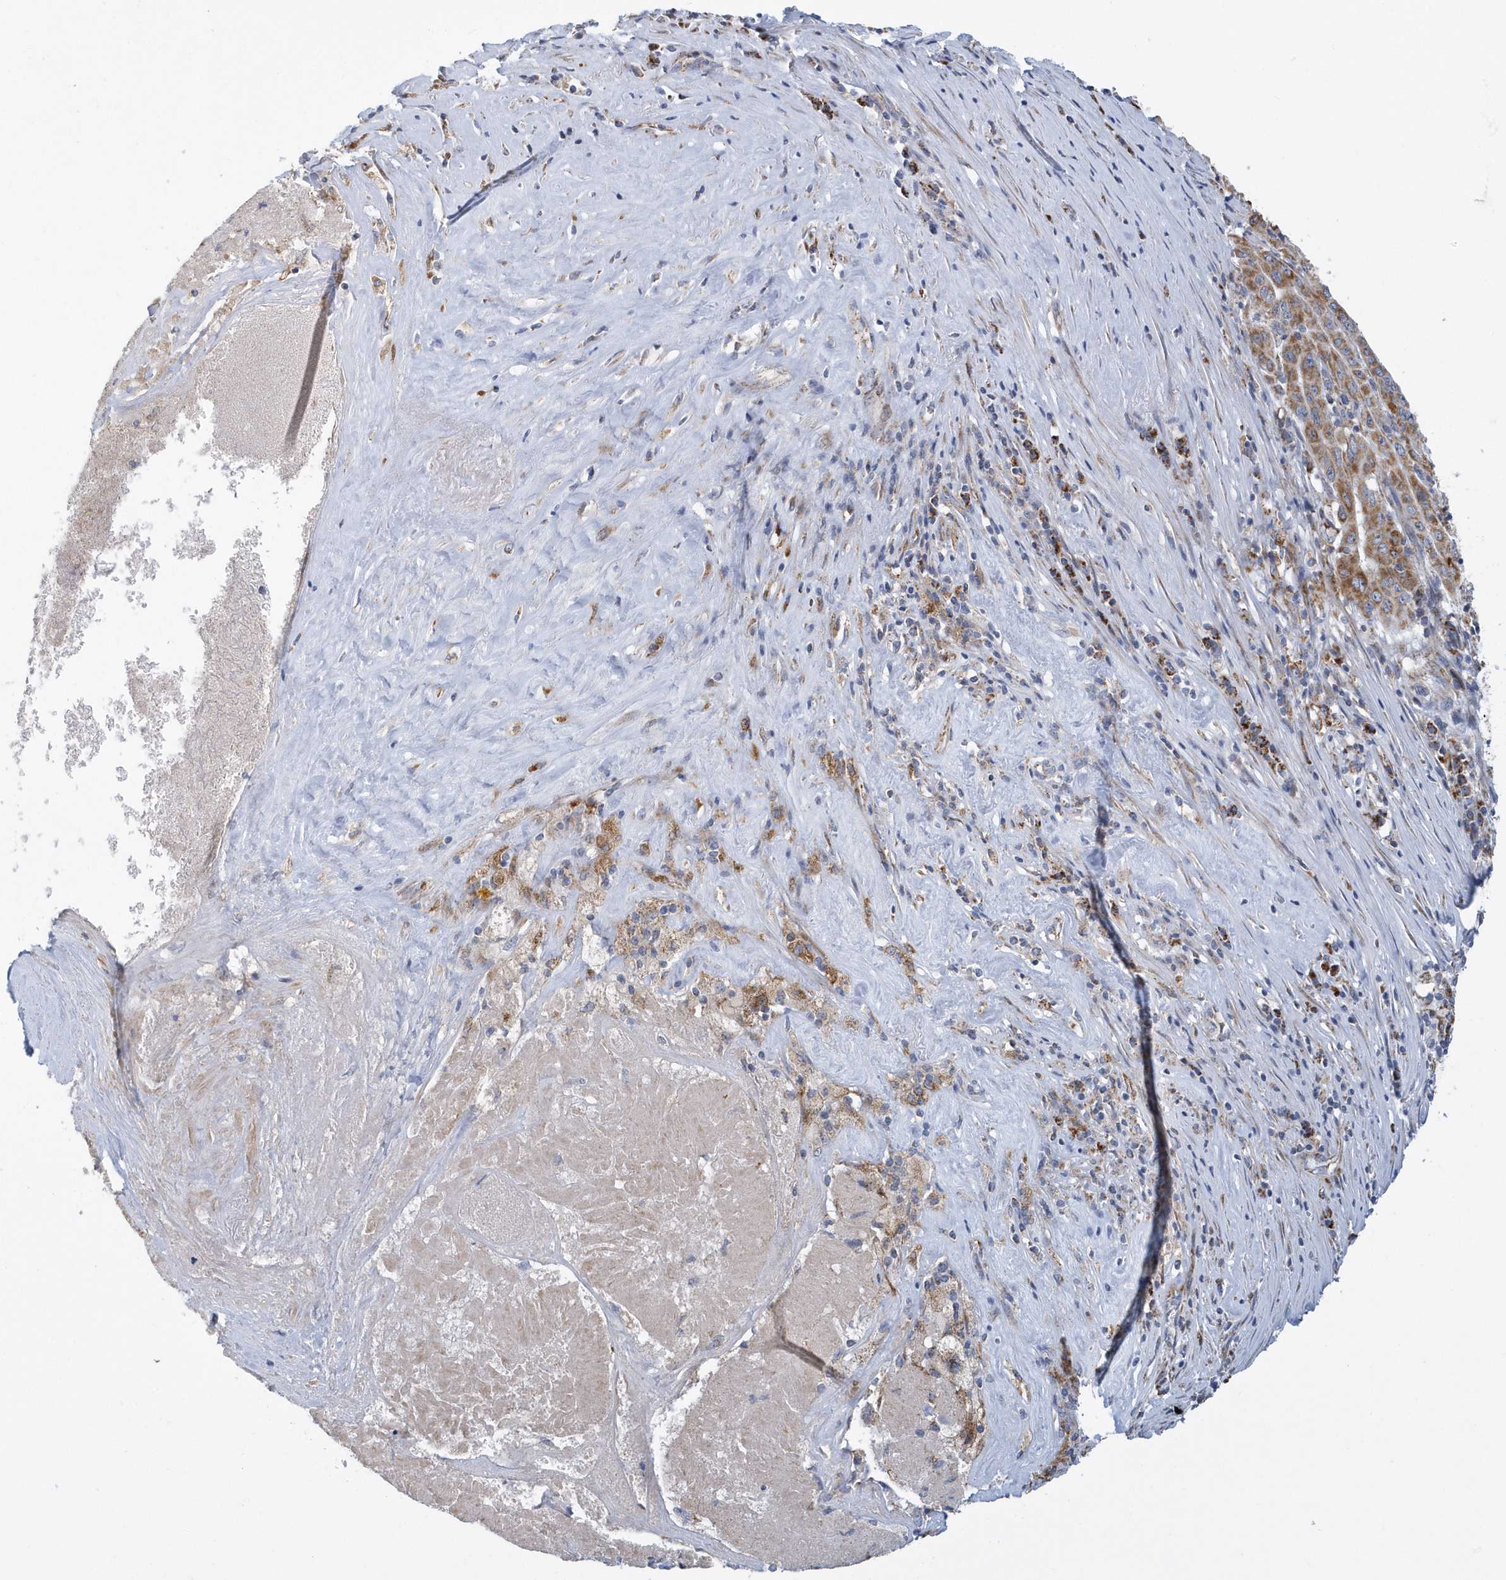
{"staining": {"intensity": "moderate", "quantity": ">75%", "location": "cytoplasmic/membranous"}, "tissue": "pancreatic cancer", "cell_type": "Tumor cells", "image_type": "cancer", "snomed": [{"axis": "morphology", "description": "Adenocarcinoma, NOS"}, {"axis": "topography", "description": "Pancreas"}], "caption": "A micrograph of adenocarcinoma (pancreatic) stained for a protein shows moderate cytoplasmic/membranous brown staining in tumor cells.", "gene": "VWA5B2", "patient": {"sex": "male", "age": 63}}